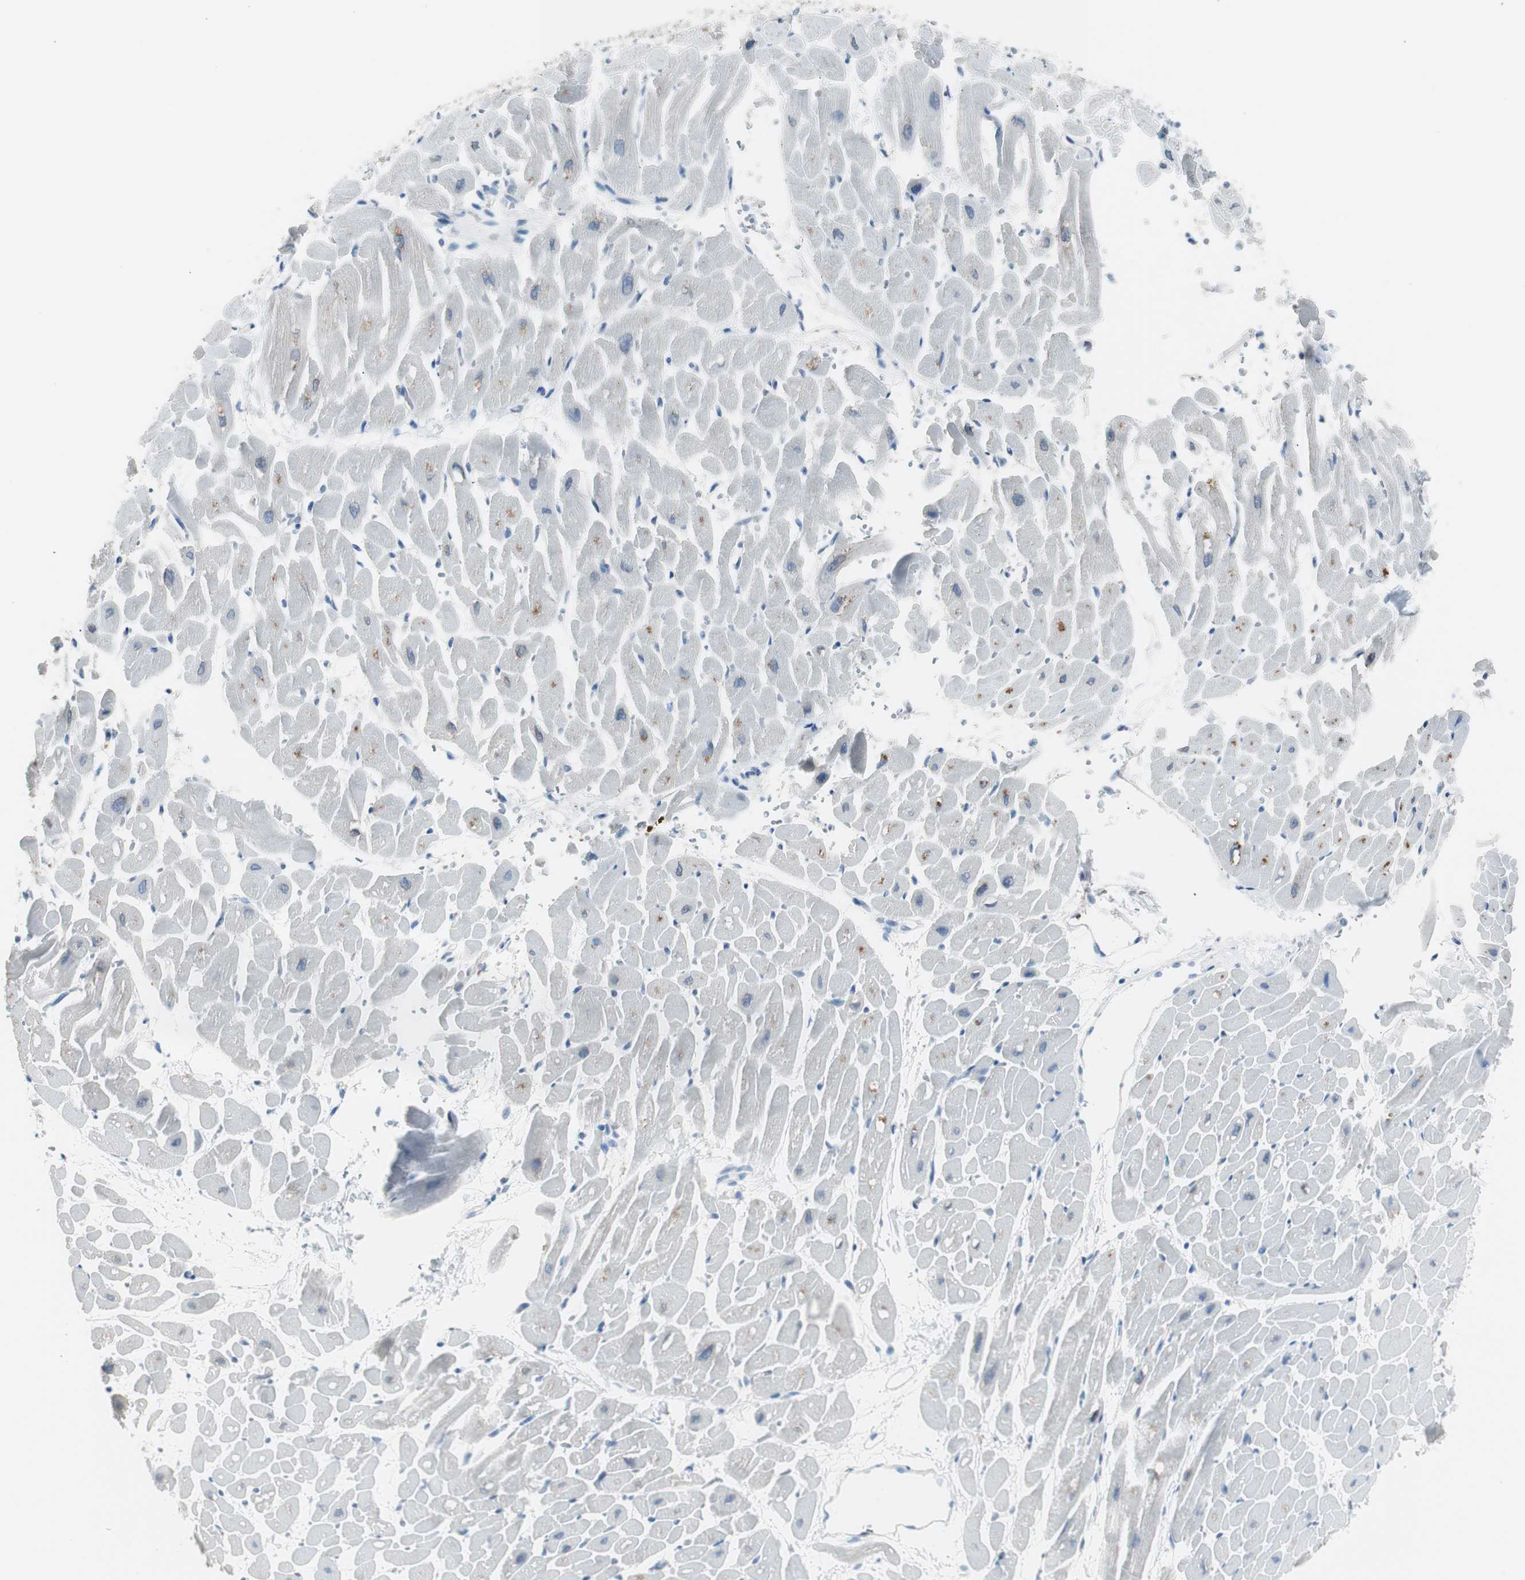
{"staining": {"intensity": "moderate", "quantity": "<25%", "location": "cytoplasmic/membranous"}, "tissue": "heart muscle", "cell_type": "Cardiomyocytes", "image_type": "normal", "snomed": [{"axis": "morphology", "description": "Normal tissue, NOS"}, {"axis": "topography", "description": "Heart"}], "caption": "DAB (3,3'-diaminobenzidine) immunohistochemical staining of unremarkable heart muscle displays moderate cytoplasmic/membranous protein positivity in about <25% of cardiomyocytes.", "gene": "S100A7A", "patient": {"sex": "male", "age": 45}}